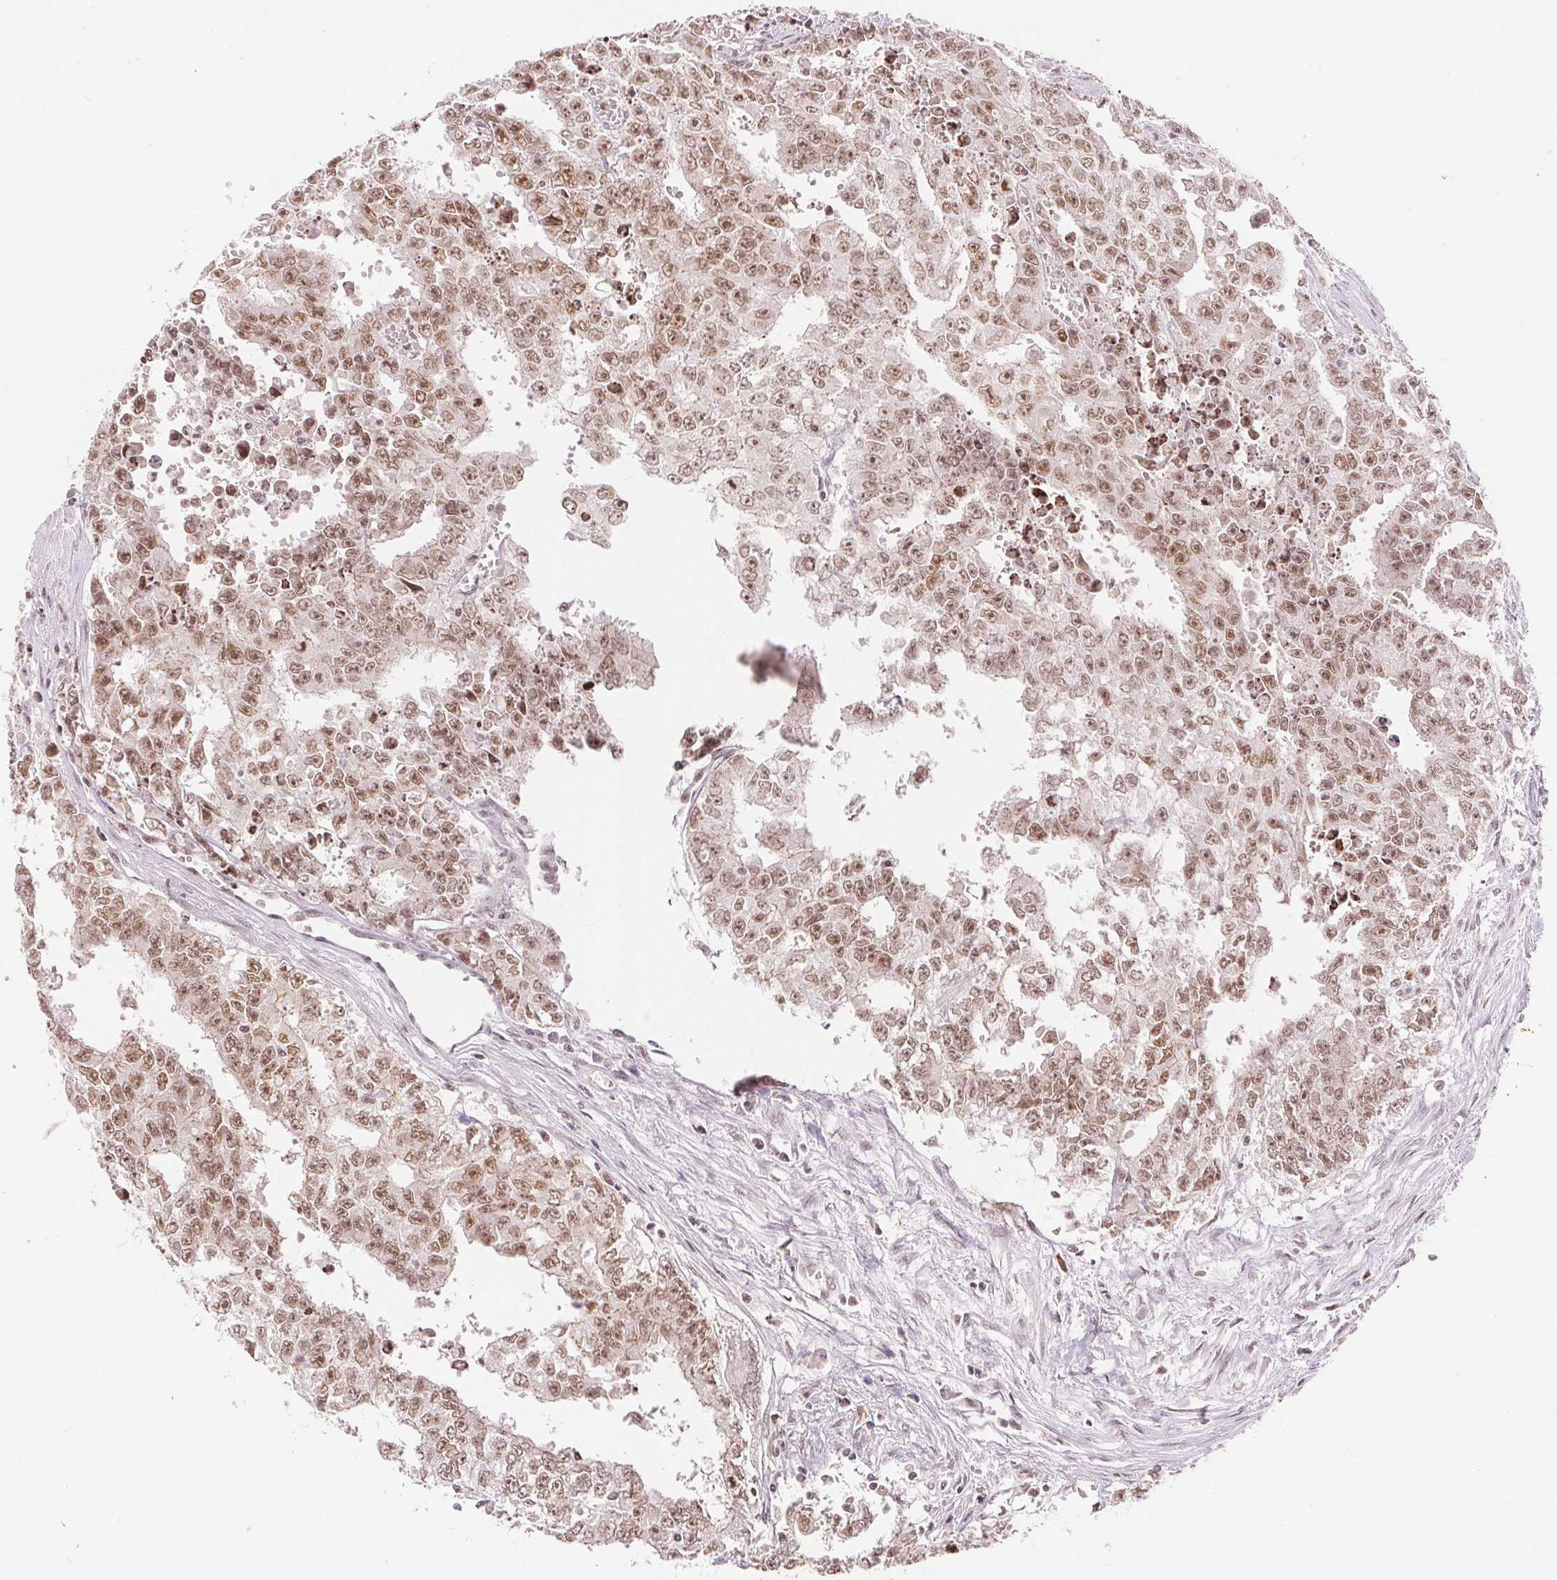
{"staining": {"intensity": "moderate", "quantity": ">75%", "location": "nuclear"}, "tissue": "testis cancer", "cell_type": "Tumor cells", "image_type": "cancer", "snomed": [{"axis": "morphology", "description": "Carcinoma, Embryonal, NOS"}, {"axis": "morphology", "description": "Teratoma, malignant, NOS"}, {"axis": "topography", "description": "Testis"}], "caption": "Immunohistochemical staining of human embryonal carcinoma (testis) shows moderate nuclear protein expression in about >75% of tumor cells. The staining is performed using DAB (3,3'-diaminobenzidine) brown chromogen to label protein expression. The nuclei are counter-stained blue using hematoxylin.", "gene": "DEK", "patient": {"sex": "male", "age": 24}}